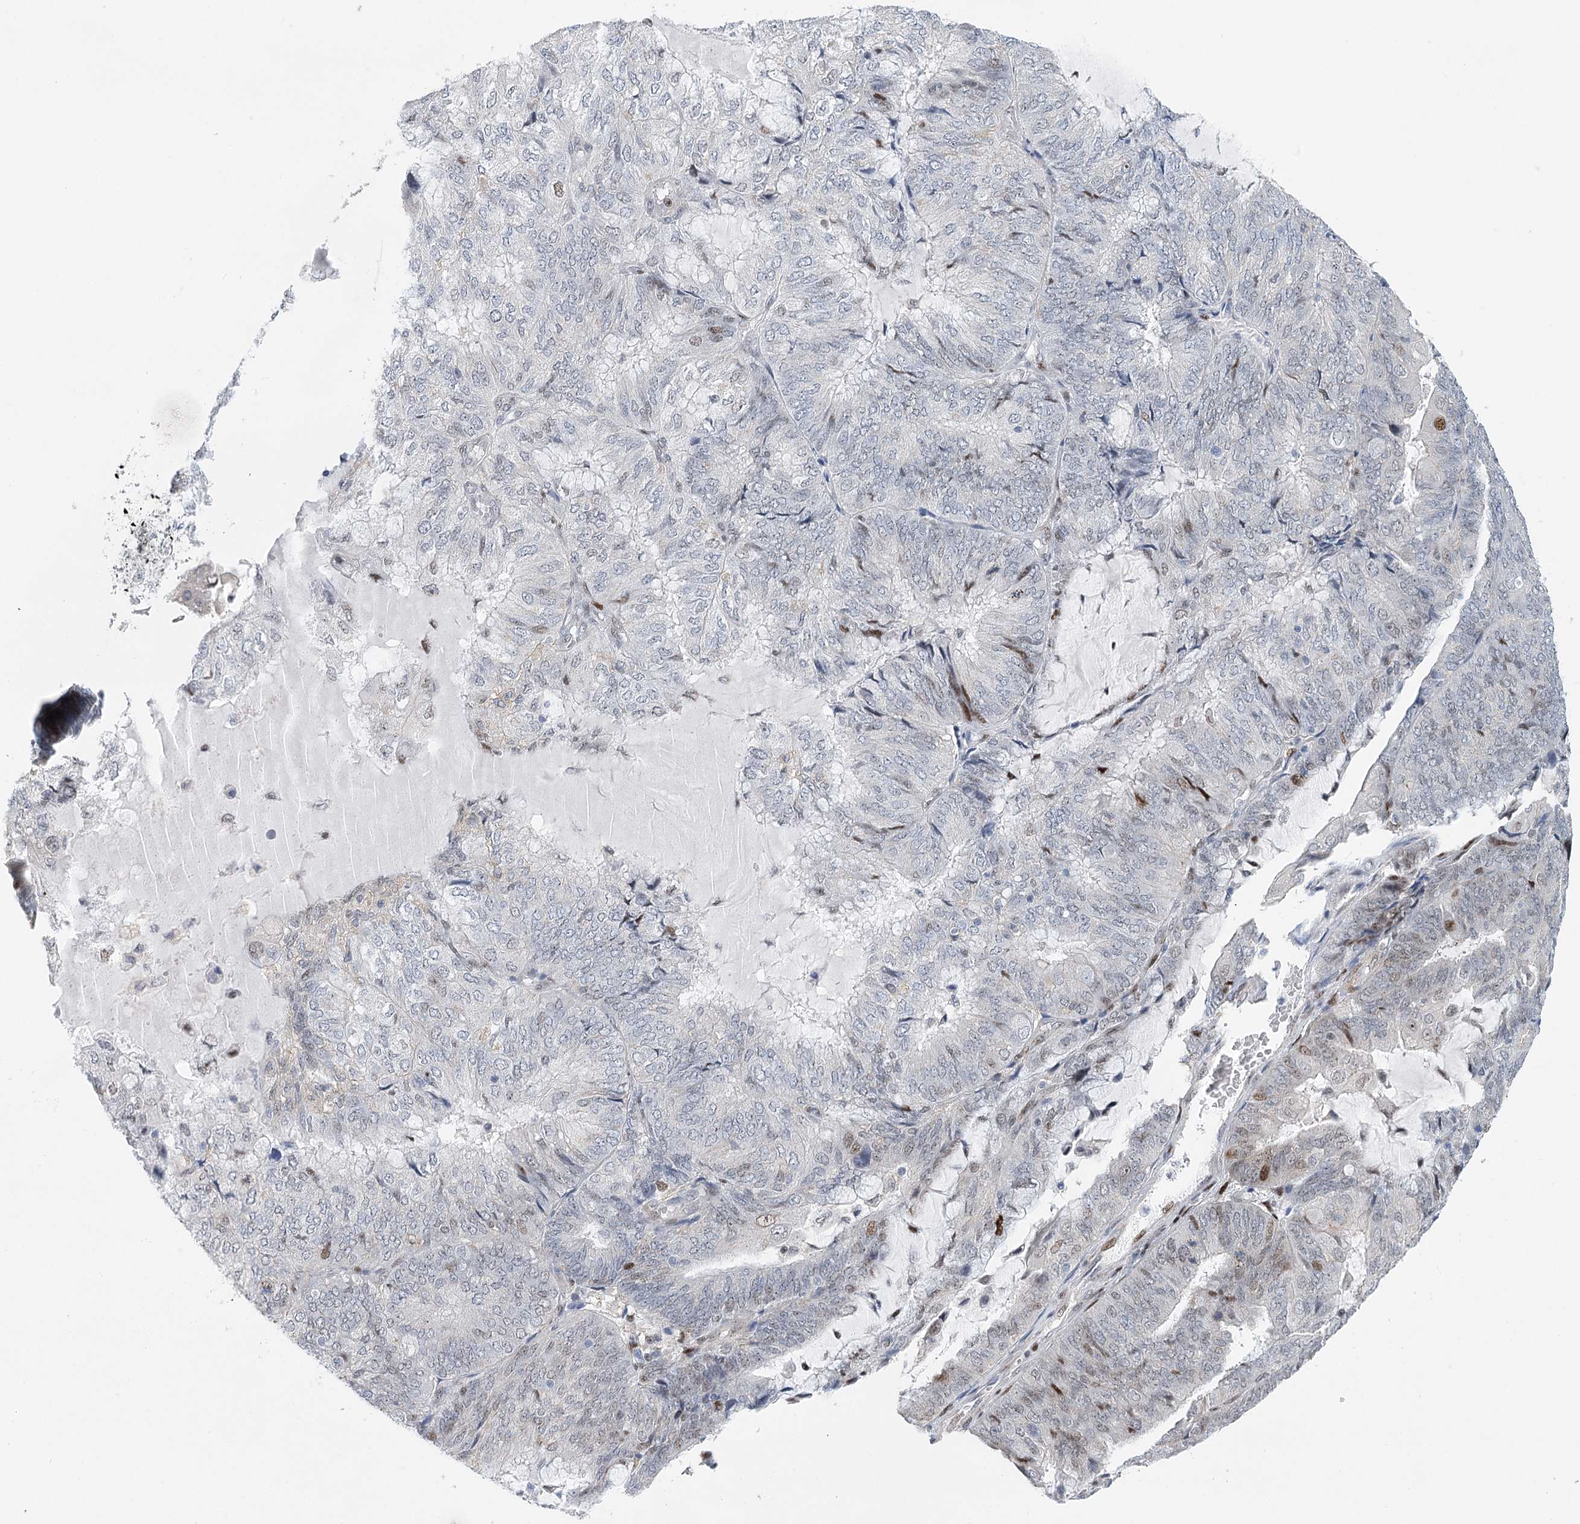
{"staining": {"intensity": "weak", "quantity": "<25%", "location": "nuclear"}, "tissue": "endometrial cancer", "cell_type": "Tumor cells", "image_type": "cancer", "snomed": [{"axis": "morphology", "description": "Adenocarcinoma, NOS"}, {"axis": "topography", "description": "Endometrium"}], "caption": "An image of human endometrial cancer (adenocarcinoma) is negative for staining in tumor cells.", "gene": "CAMTA1", "patient": {"sex": "female", "age": 81}}